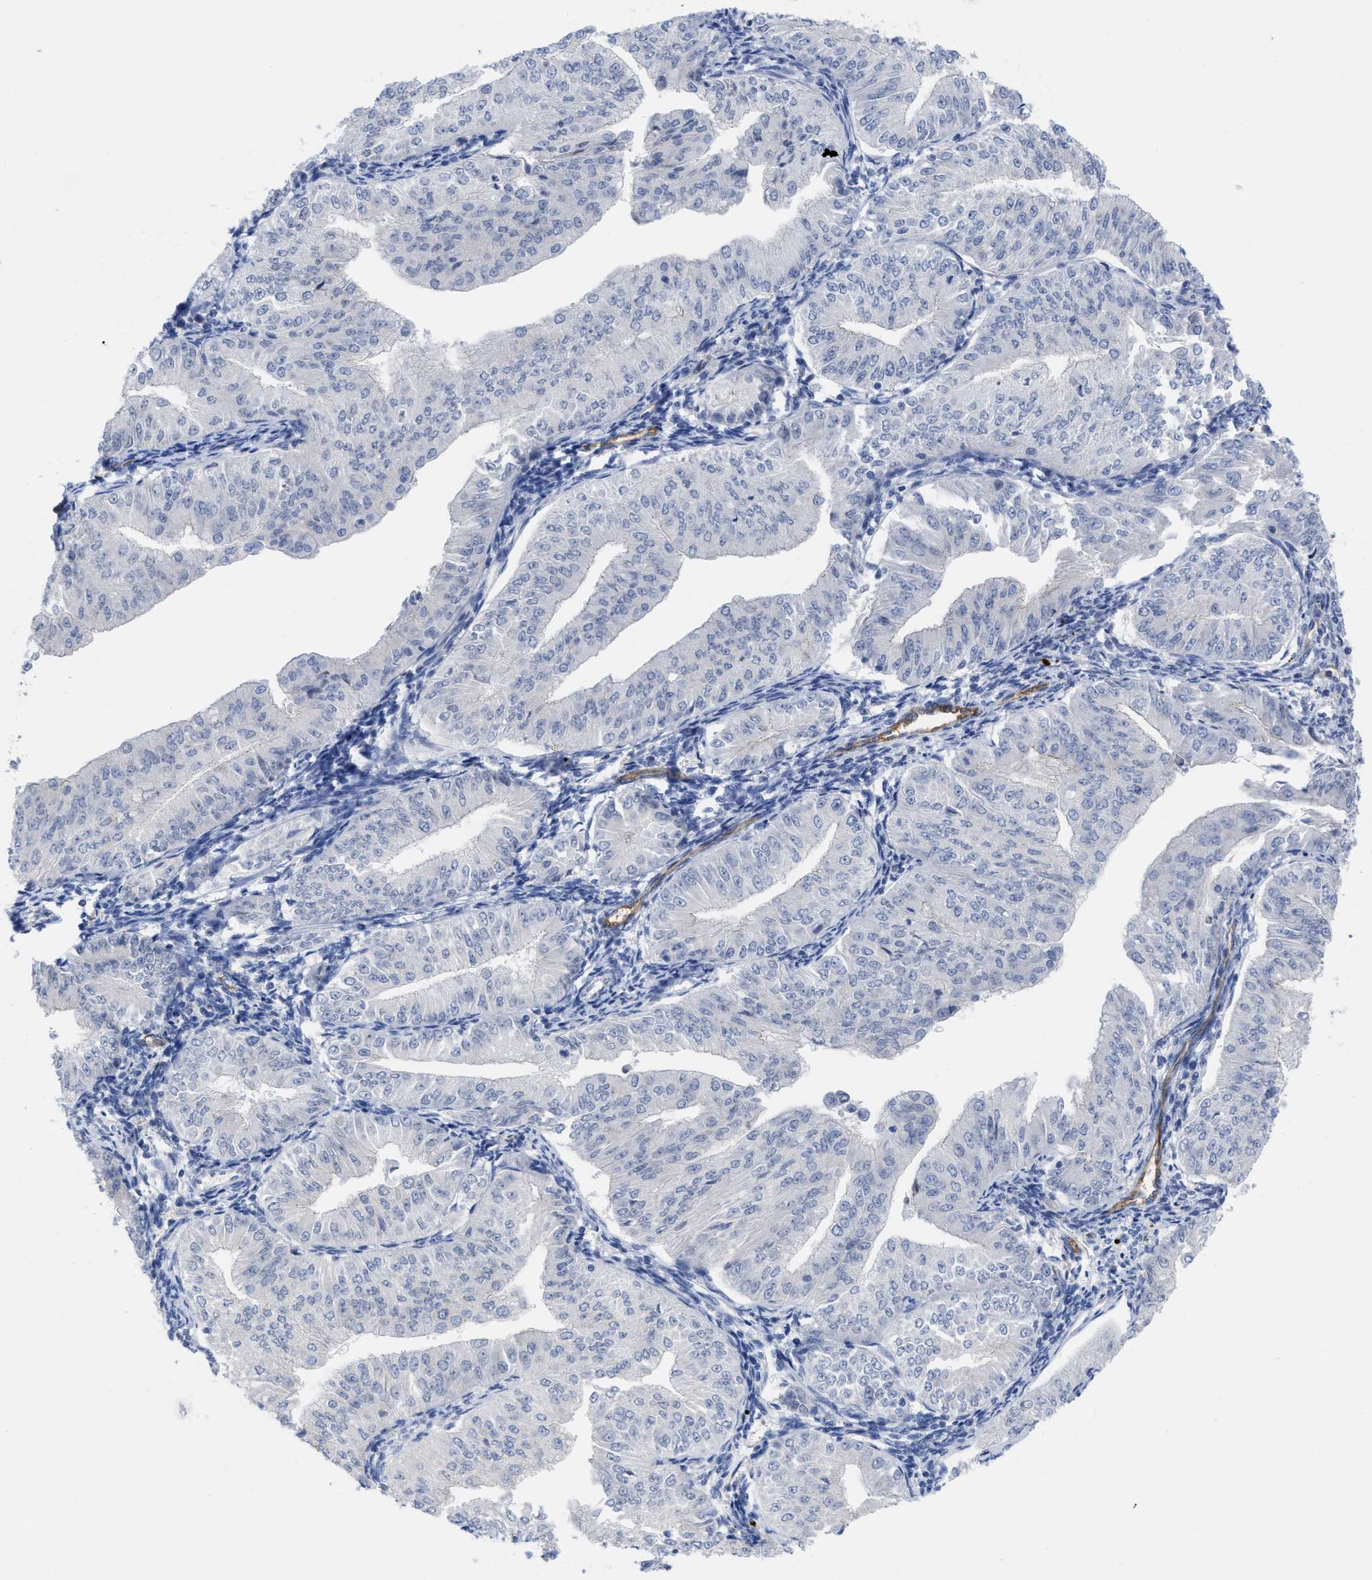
{"staining": {"intensity": "negative", "quantity": "none", "location": "none"}, "tissue": "endometrial cancer", "cell_type": "Tumor cells", "image_type": "cancer", "snomed": [{"axis": "morphology", "description": "Normal tissue, NOS"}, {"axis": "morphology", "description": "Adenocarcinoma, NOS"}, {"axis": "topography", "description": "Endometrium"}], "caption": "This is a histopathology image of immunohistochemistry staining of endometrial cancer (adenocarcinoma), which shows no expression in tumor cells. (Brightfield microscopy of DAB (3,3'-diaminobenzidine) IHC at high magnification).", "gene": "ACKR1", "patient": {"sex": "female", "age": 53}}